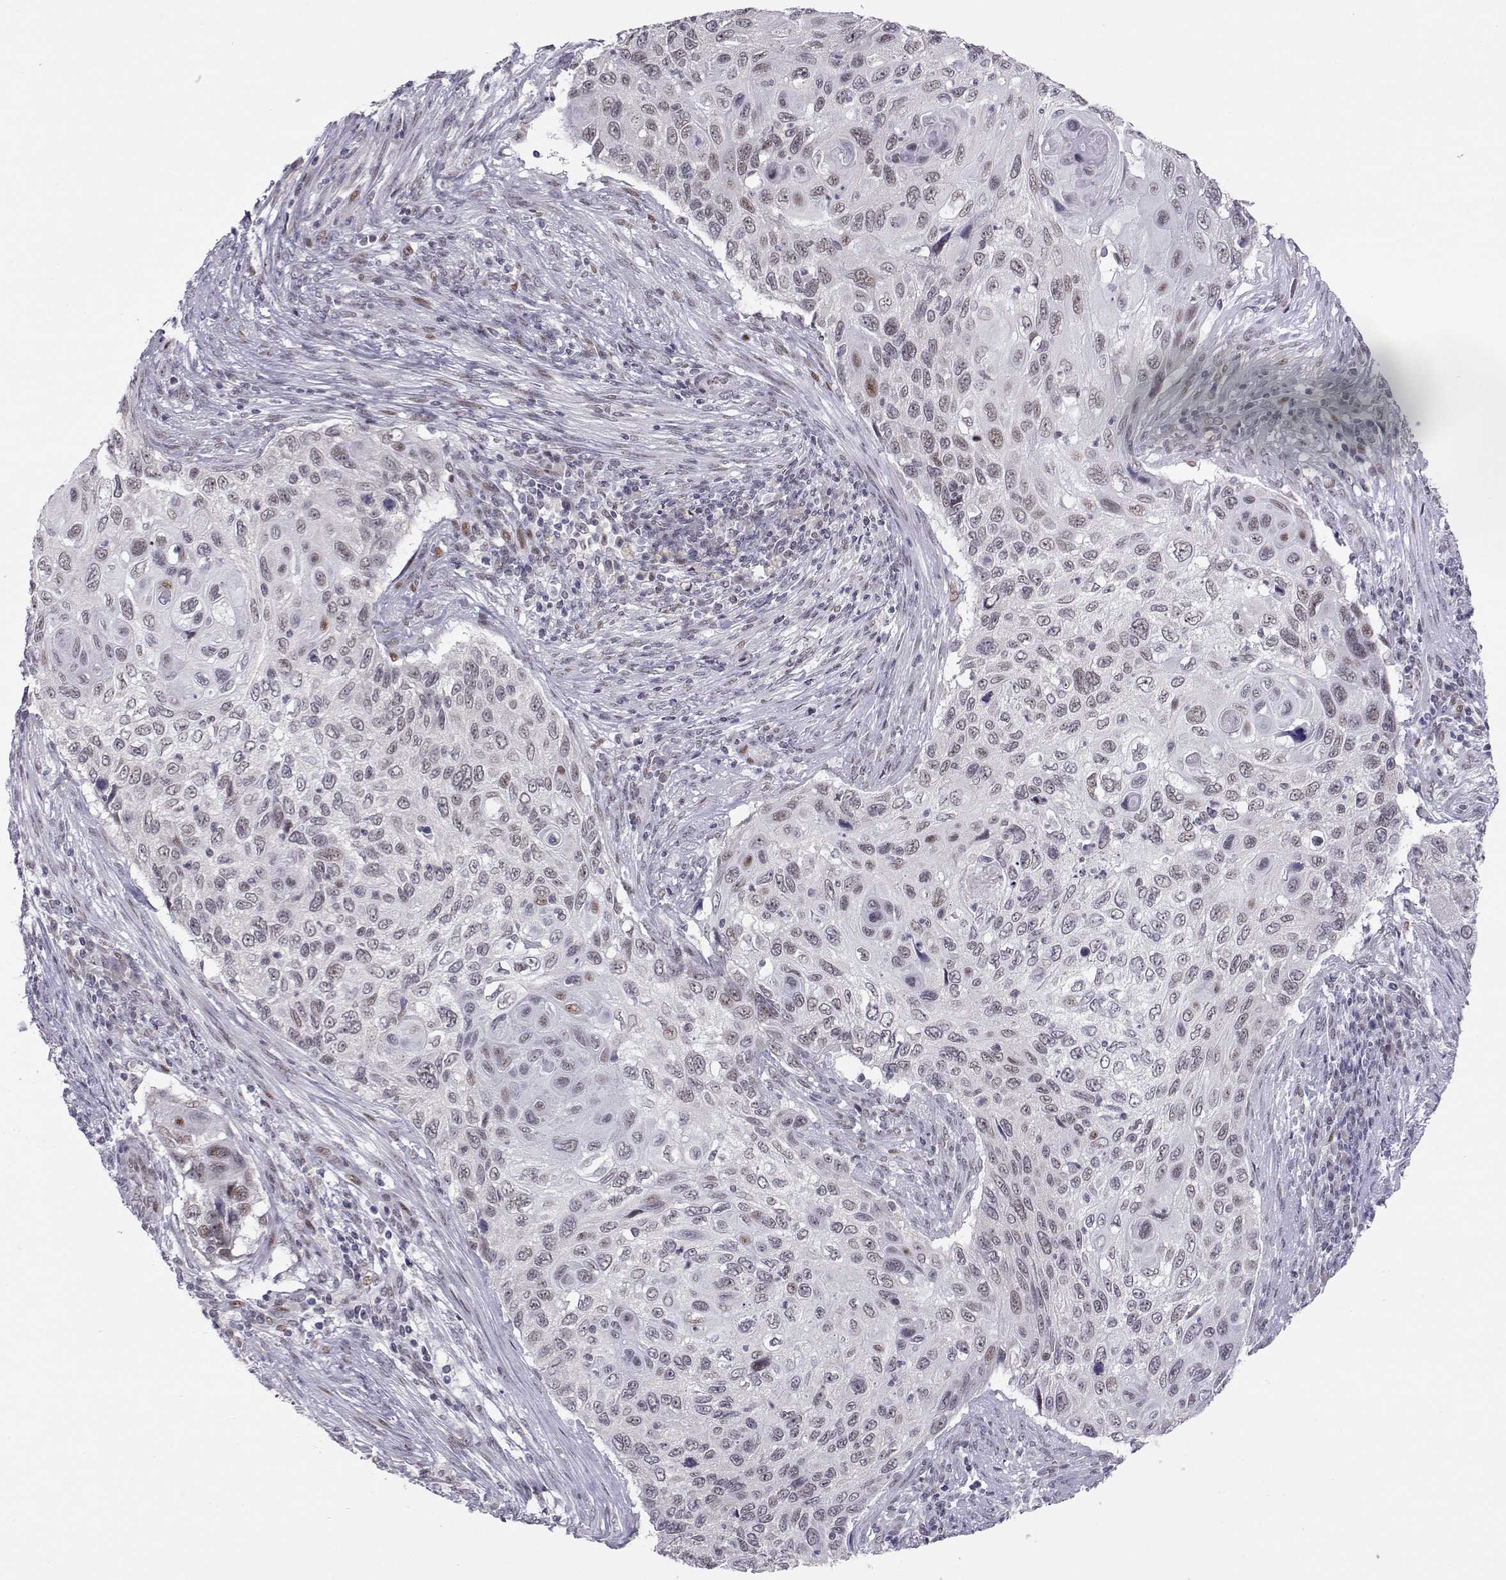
{"staining": {"intensity": "weak", "quantity": "<25%", "location": "nuclear"}, "tissue": "cervical cancer", "cell_type": "Tumor cells", "image_type": "cancer", "snomed": [{"axis": "morphology", "description": "Squamous cell carcinoma, NOS"}, {"axis": "topography", "description": "Cervix"}], "caption": "Immunohistochemical staining of human cervical squamous cell carcinoma displays no significant positivity in tumor cells.", "gene": "SIX6", "patient": {"sex": "female", "age": 70}}